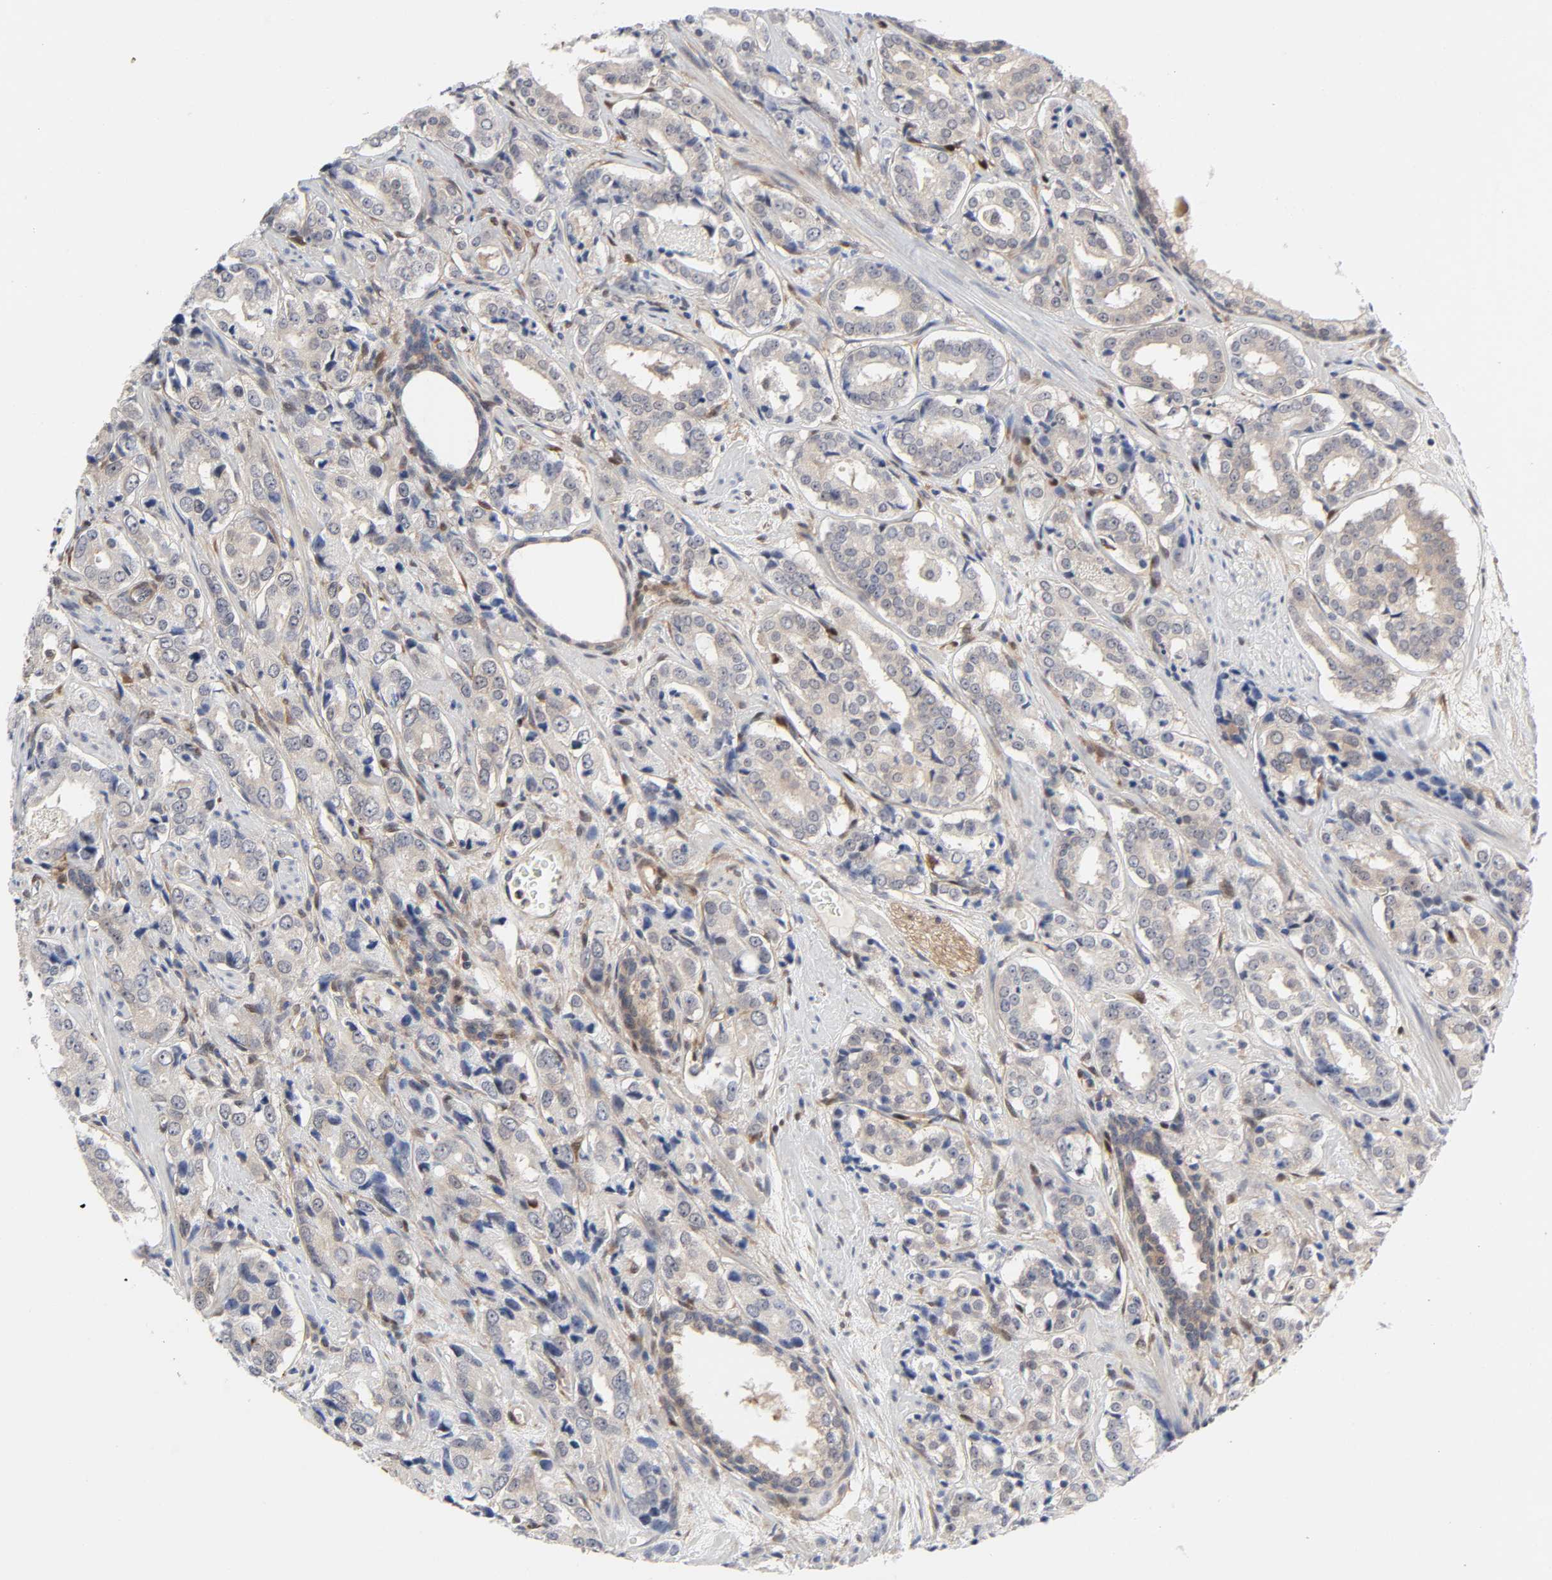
{"staining": {"intensity": "negative", "quantity": "none", "location": "none"}, "tissue": "prostate cancer", "cell_type": "Tumor cells", "image_type": "cancer", "snomed": [{"axis": "morphology", "description": "Adenocarcinoma, Medium grade"}, {"axis": "topography", "description": "Prostate"}], "caption": "There is no significant positivity in tumor cells of prostate cancer.", "gene": "PTEN", "patient": {"sex": "male", "age": 60}}